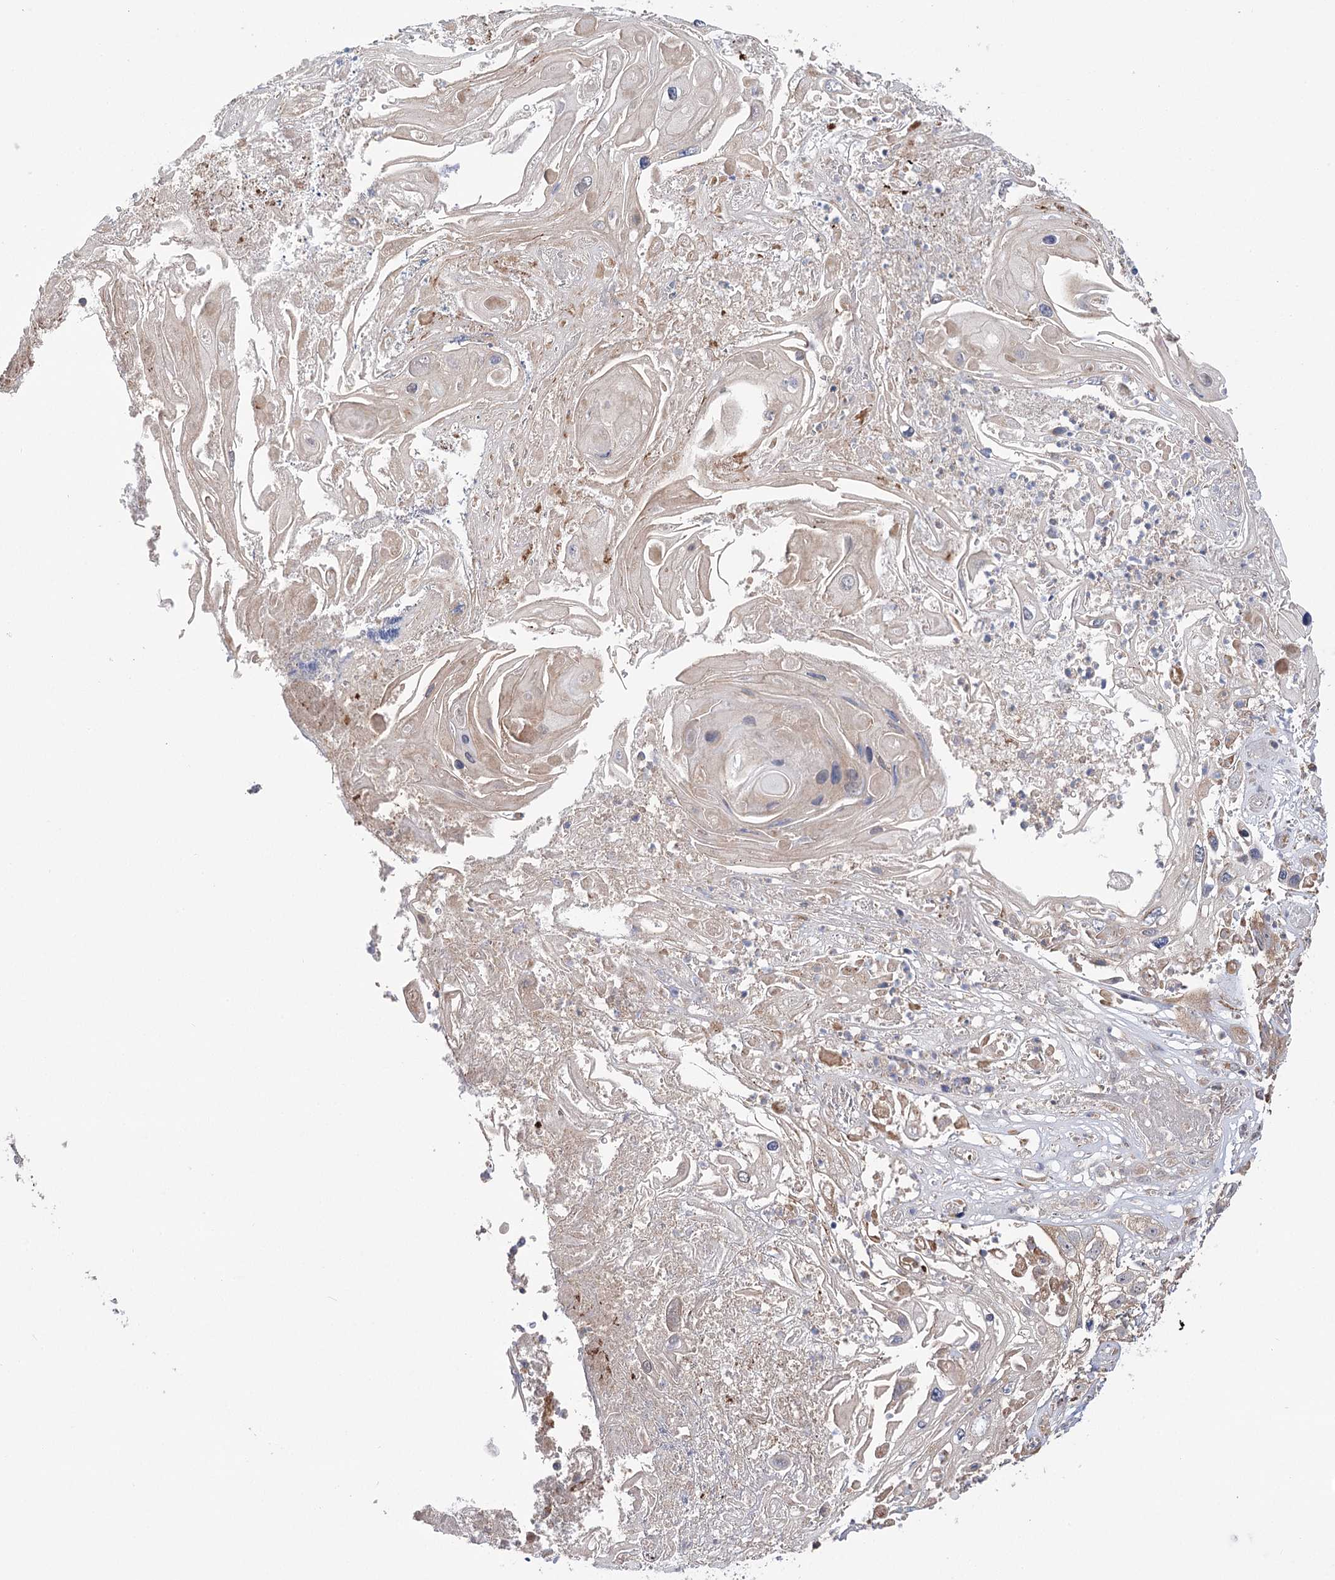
{"staining": {"intensity": "negative", "quantity": "none", "location": "none"}, "tissue": "skin cancer", "cell_type": "Tumor cells", "image_type": "cancer", "snomed": [{"axis": "morphology", "description": "Squamous cell carcinoma, NOS"}, {"axis": "topography", "description": "Skin"}], "caption": "Skin cancer (squamous cell carcinoma) was stained to show a protein in brown. There is no significant staining in tumor cells.", "gene": "VPS37B", "patient": {"sex": "male", "age": 55}}